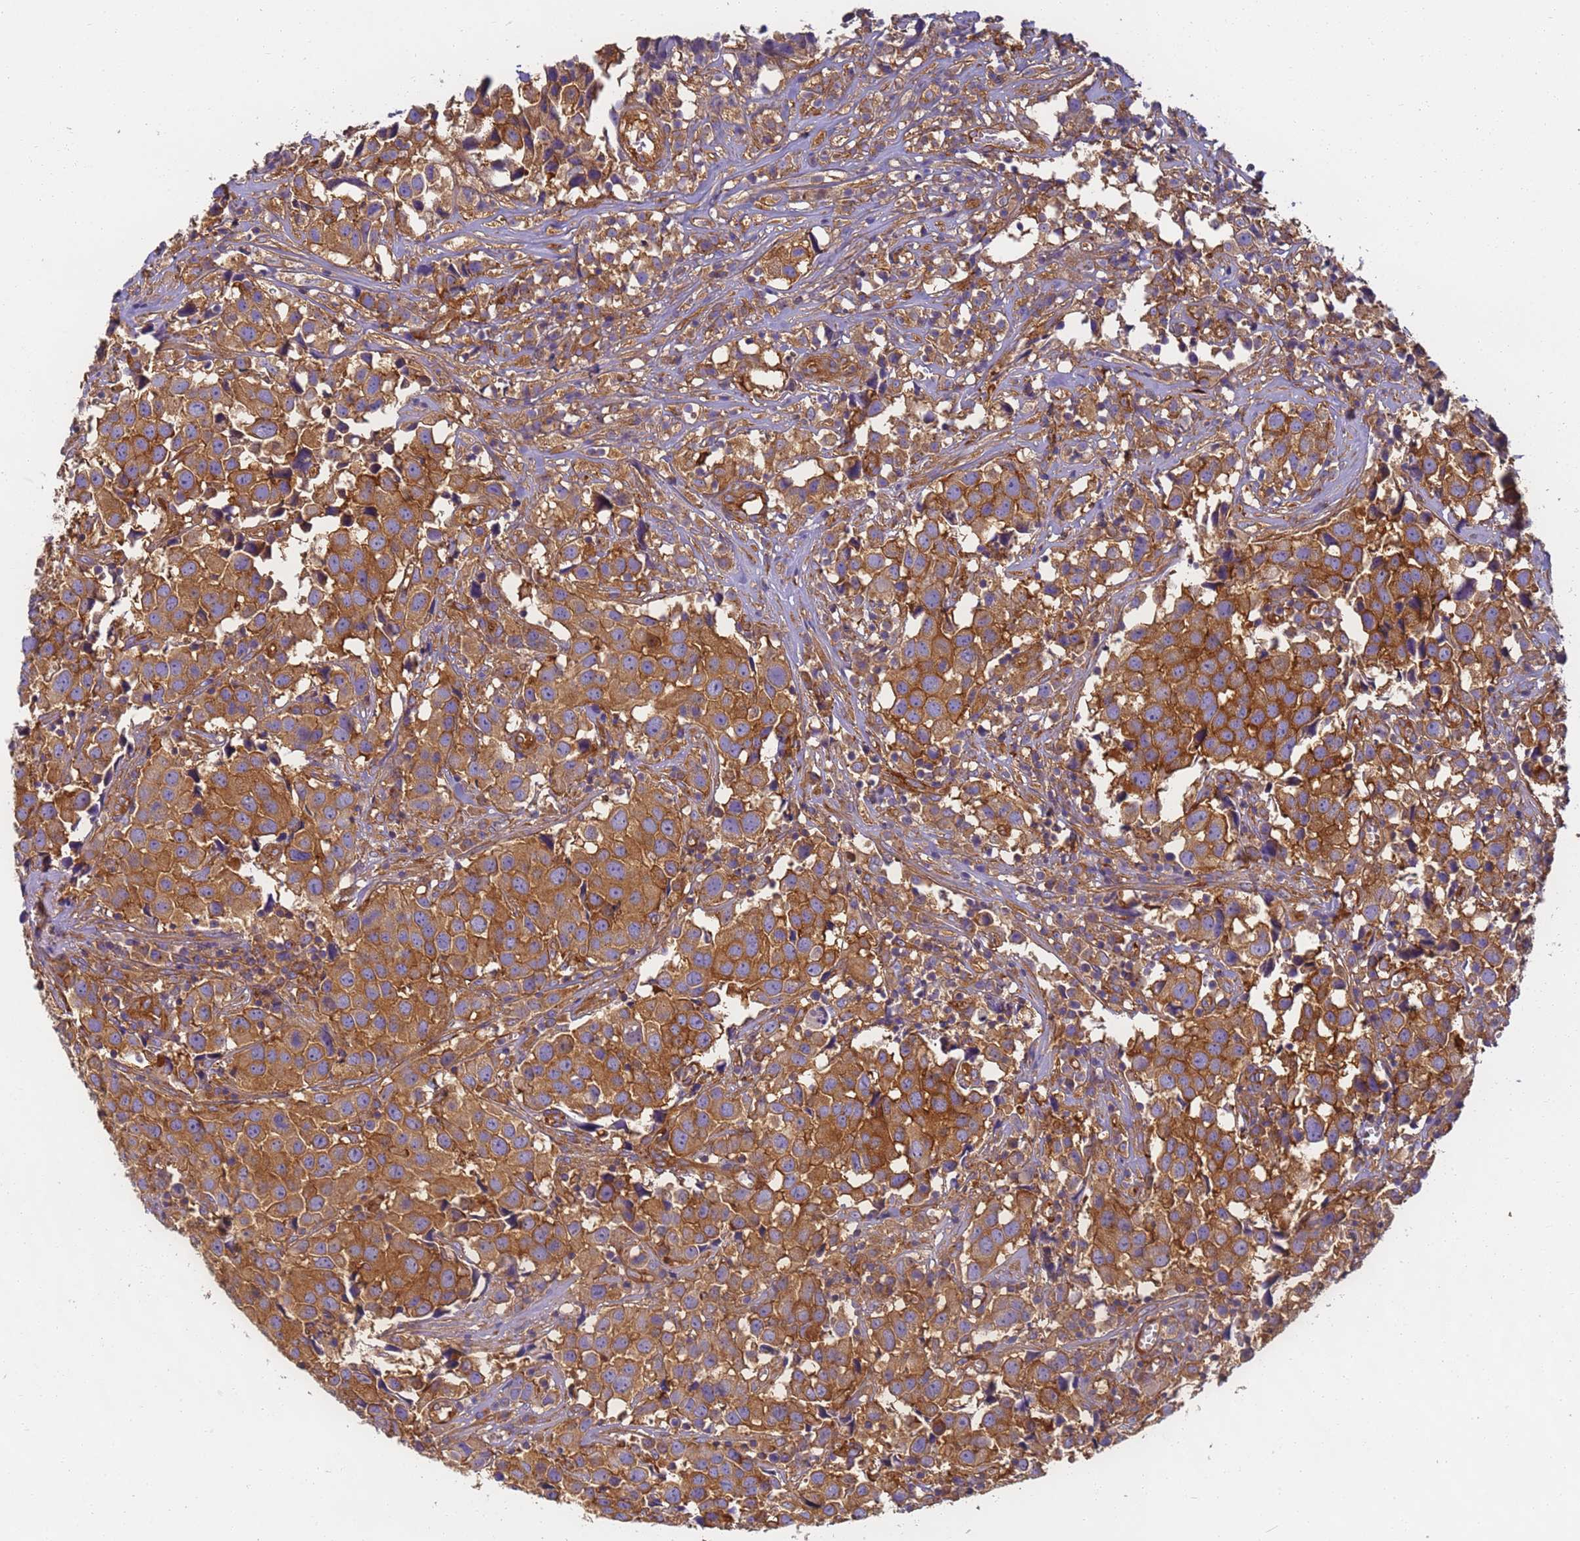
{"staining": {"intensity": "moderate", "quantity": ">75%", "location": "cytoplasmic/membranous"}, "tissue": "urothelial cancer", "cell_type": "Tumor cells", "image_type": "cancer", "snomed": [{"axis": "morphology", "description": "Urothelial carcinoma, High grade"}, {"axis": "topography", "description": "Urinary bladder"}], "caption": "Protein expression analysis of human urothelial carcinoma (high-grade) reveals moderate cytoplasmic/membranous expression in approximately >75% of tumor cells. (Brightfield microscopy of DAB IHC at high magnification).", "gene": "DYNC1I2", "patient": {"sex": "female", "age": 75}}